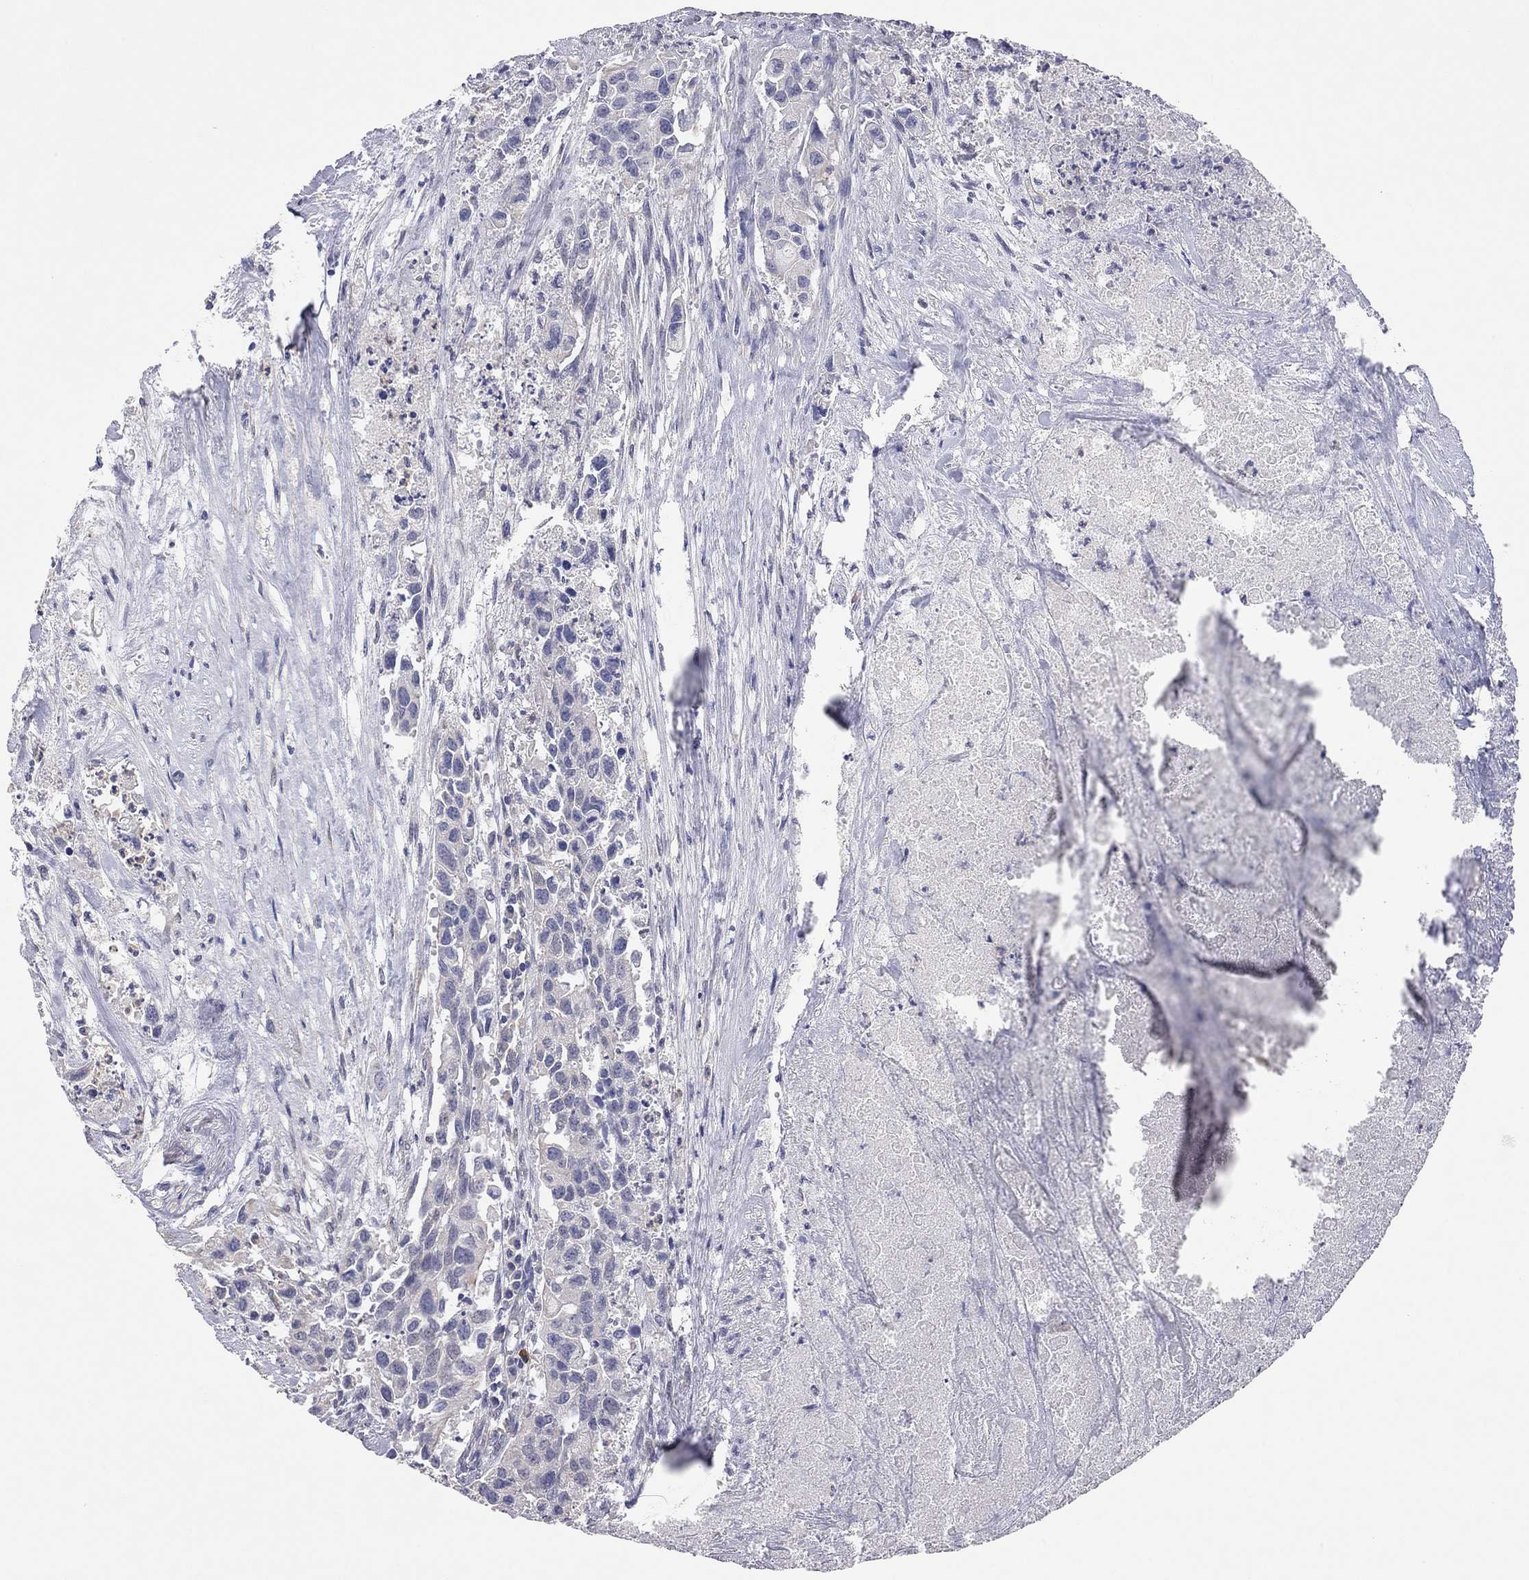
{"staining": {"intensity": "weak", "quantity": "<25%", "location": "cytoplasmic/membranous"}, "tissue": "urothelial cancer", "cell_type": "Tumor cells", "image_type": "cancer", "snomed": [{"axis": "morphology", "description": "Urothelial carcinoma, High grade"}, {"axis": "topography", "description": "Urinary bladder"}], "caption": "Immunohistochemical staining of human urothelial cancer demonstrates no significant staining in tumor cells.", "gene": "KCNB1", "patient": {"sex": "female", "age": 73}}